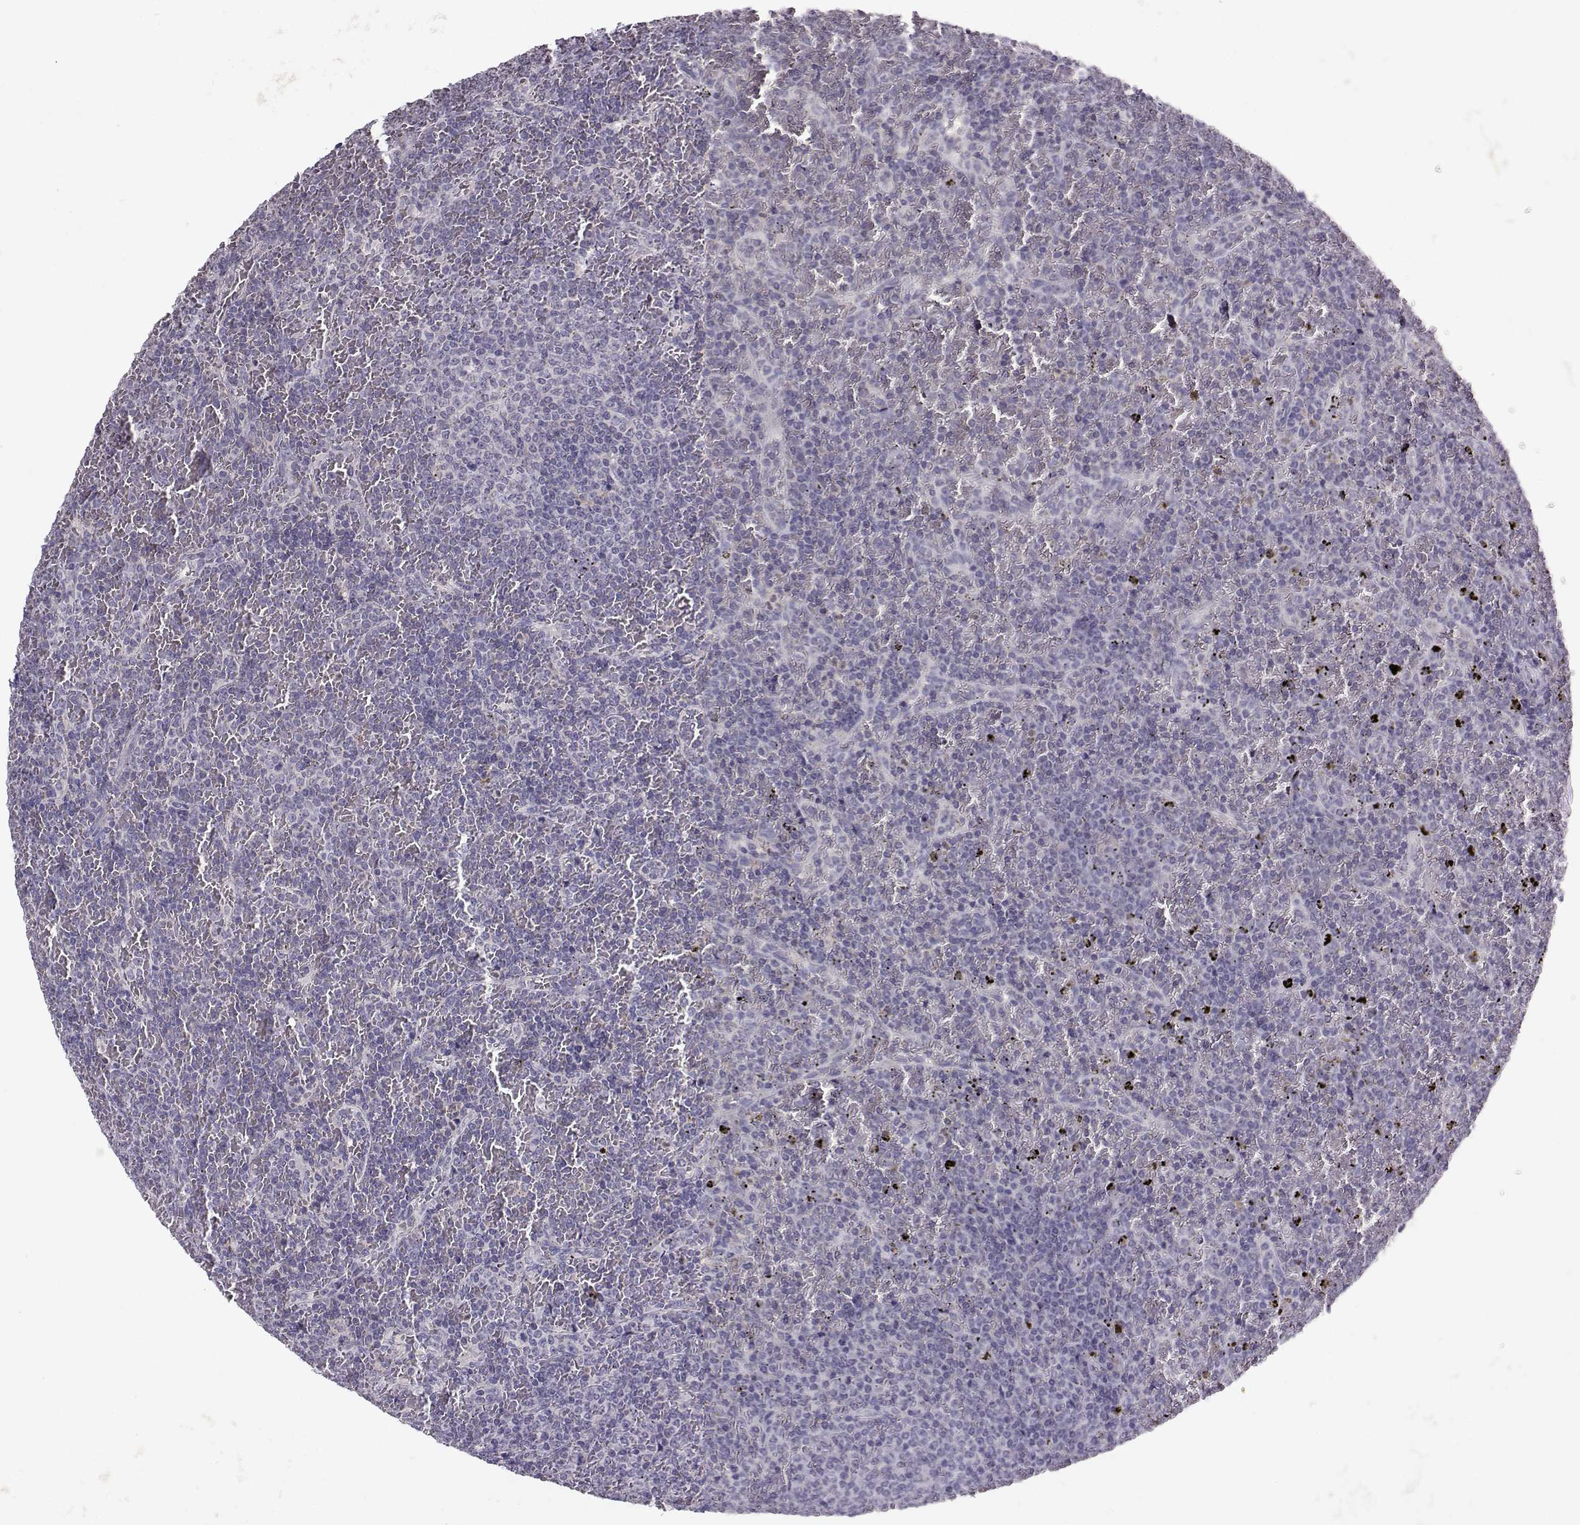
{"staining": {"intensity": "negative", "quantity": "none", "location": "none"}, "tissue": "lymphoma", "cell_type": "Tumor cells", "image_type": "cancer", "snomed": [{"axis": "morphology", "description": "Malignant lymphoma, non-Hodgkin's type, Low grade"}, {"axis": "topography", "description": "Spleen"}], "caption": "High magnification brightfield microscopy of lymphoma stained with DAB (brown) and counterstained with hematoxylin (blue): tumor cells show no significant expression.", "gene": "FCAMR", "patient": {"sex": "female", "age": 77}}